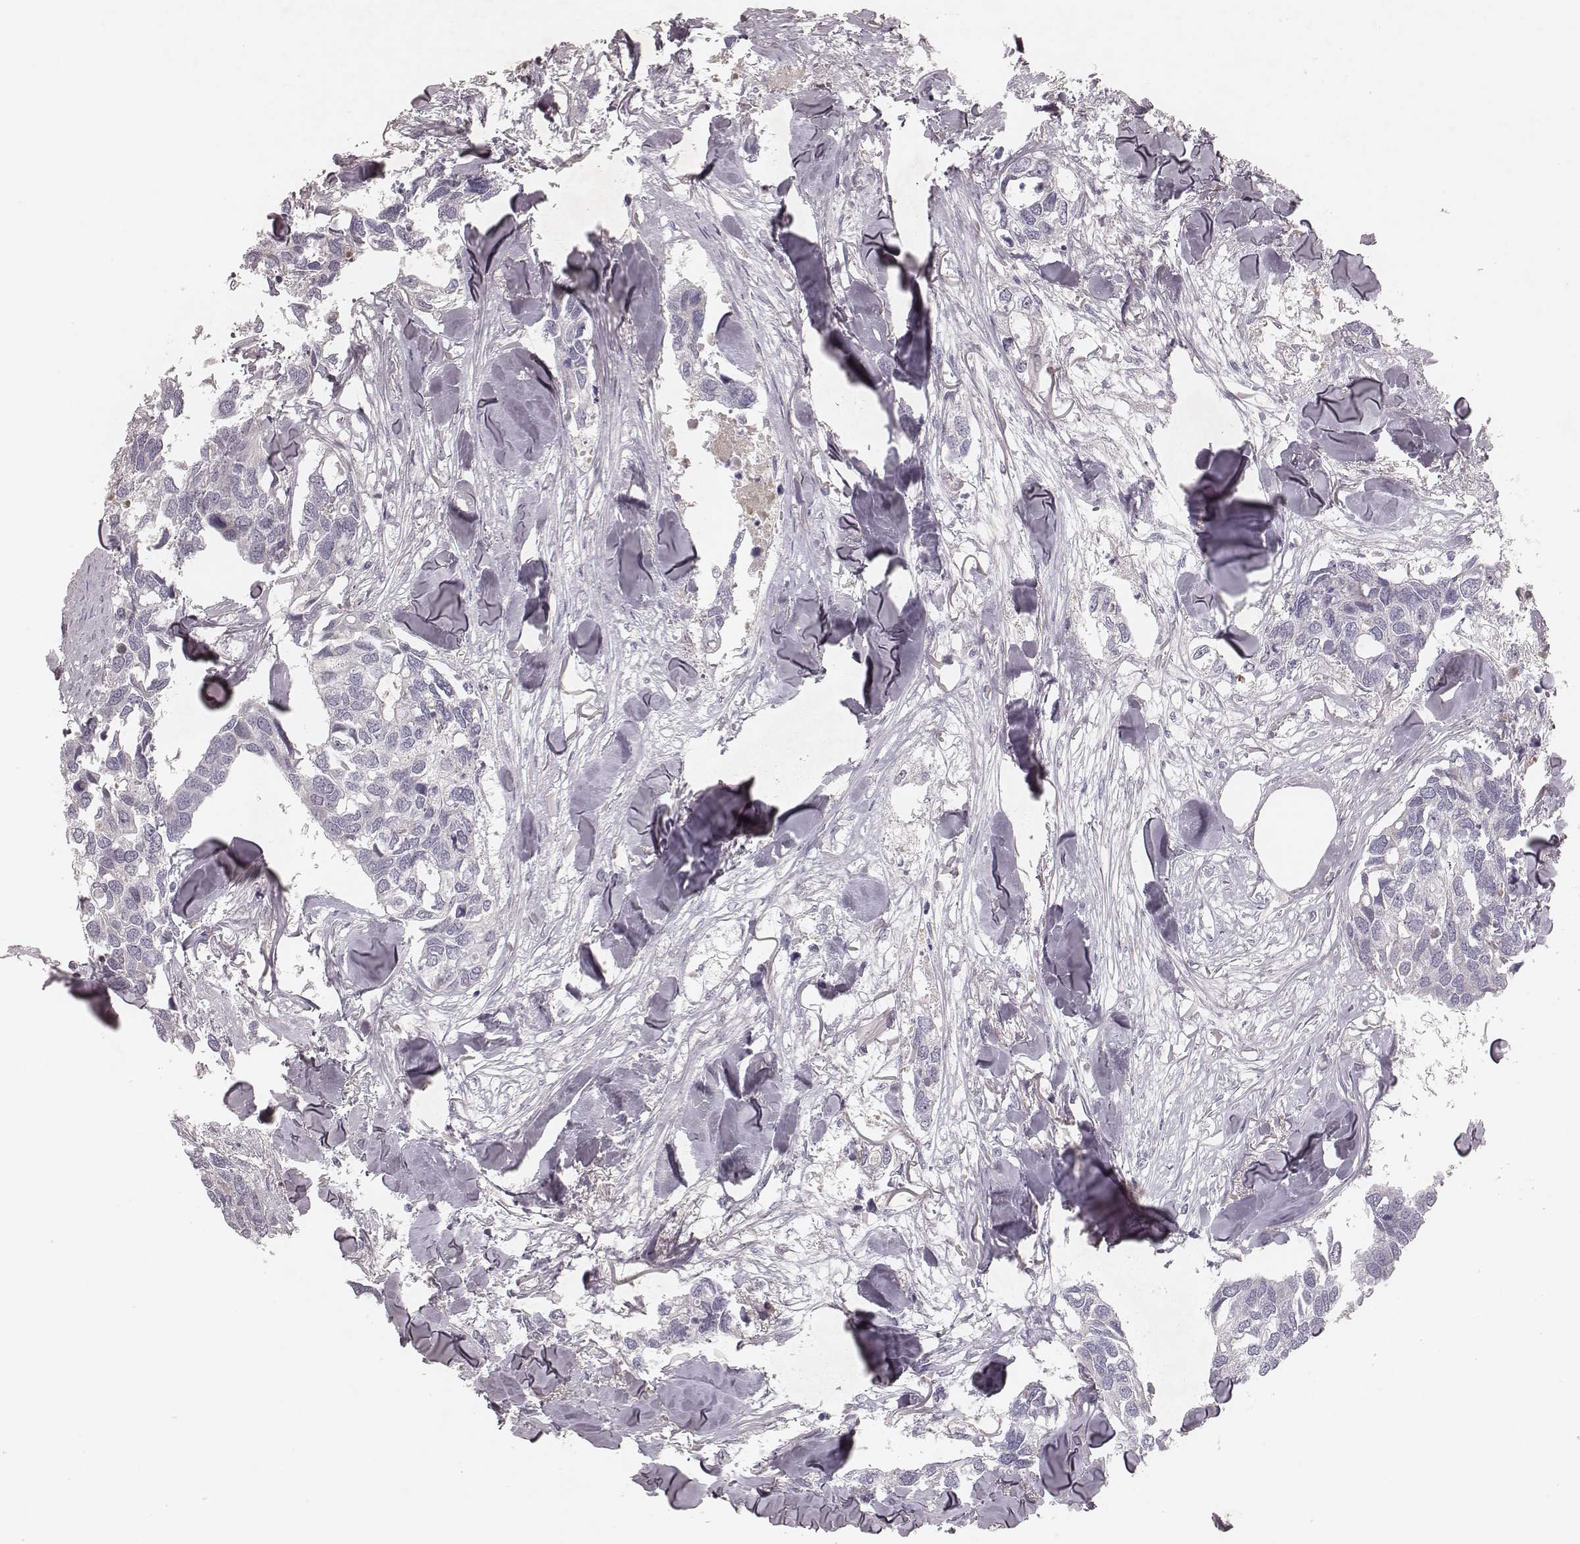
{"staining": {"intensity": "negative", "quantity": "none", "location": "none"}, "tissue": "breast cancer", "cell_type": "Tumor cells", "image_type": "cancer", "snomed": [{"axis": "morphology", "description": "Duct carcinoma"}, {"axis": "topography", "description": "Breast"}], "caption": "DAB (3,3'-diaminobenzidine) immunohistochemical staining of breast infiltrating ductal carcinoma exhibits no significant positivity in tumor cells.", "gene": "FAM13B", "patient": {"sex": "female", "age": 83}}